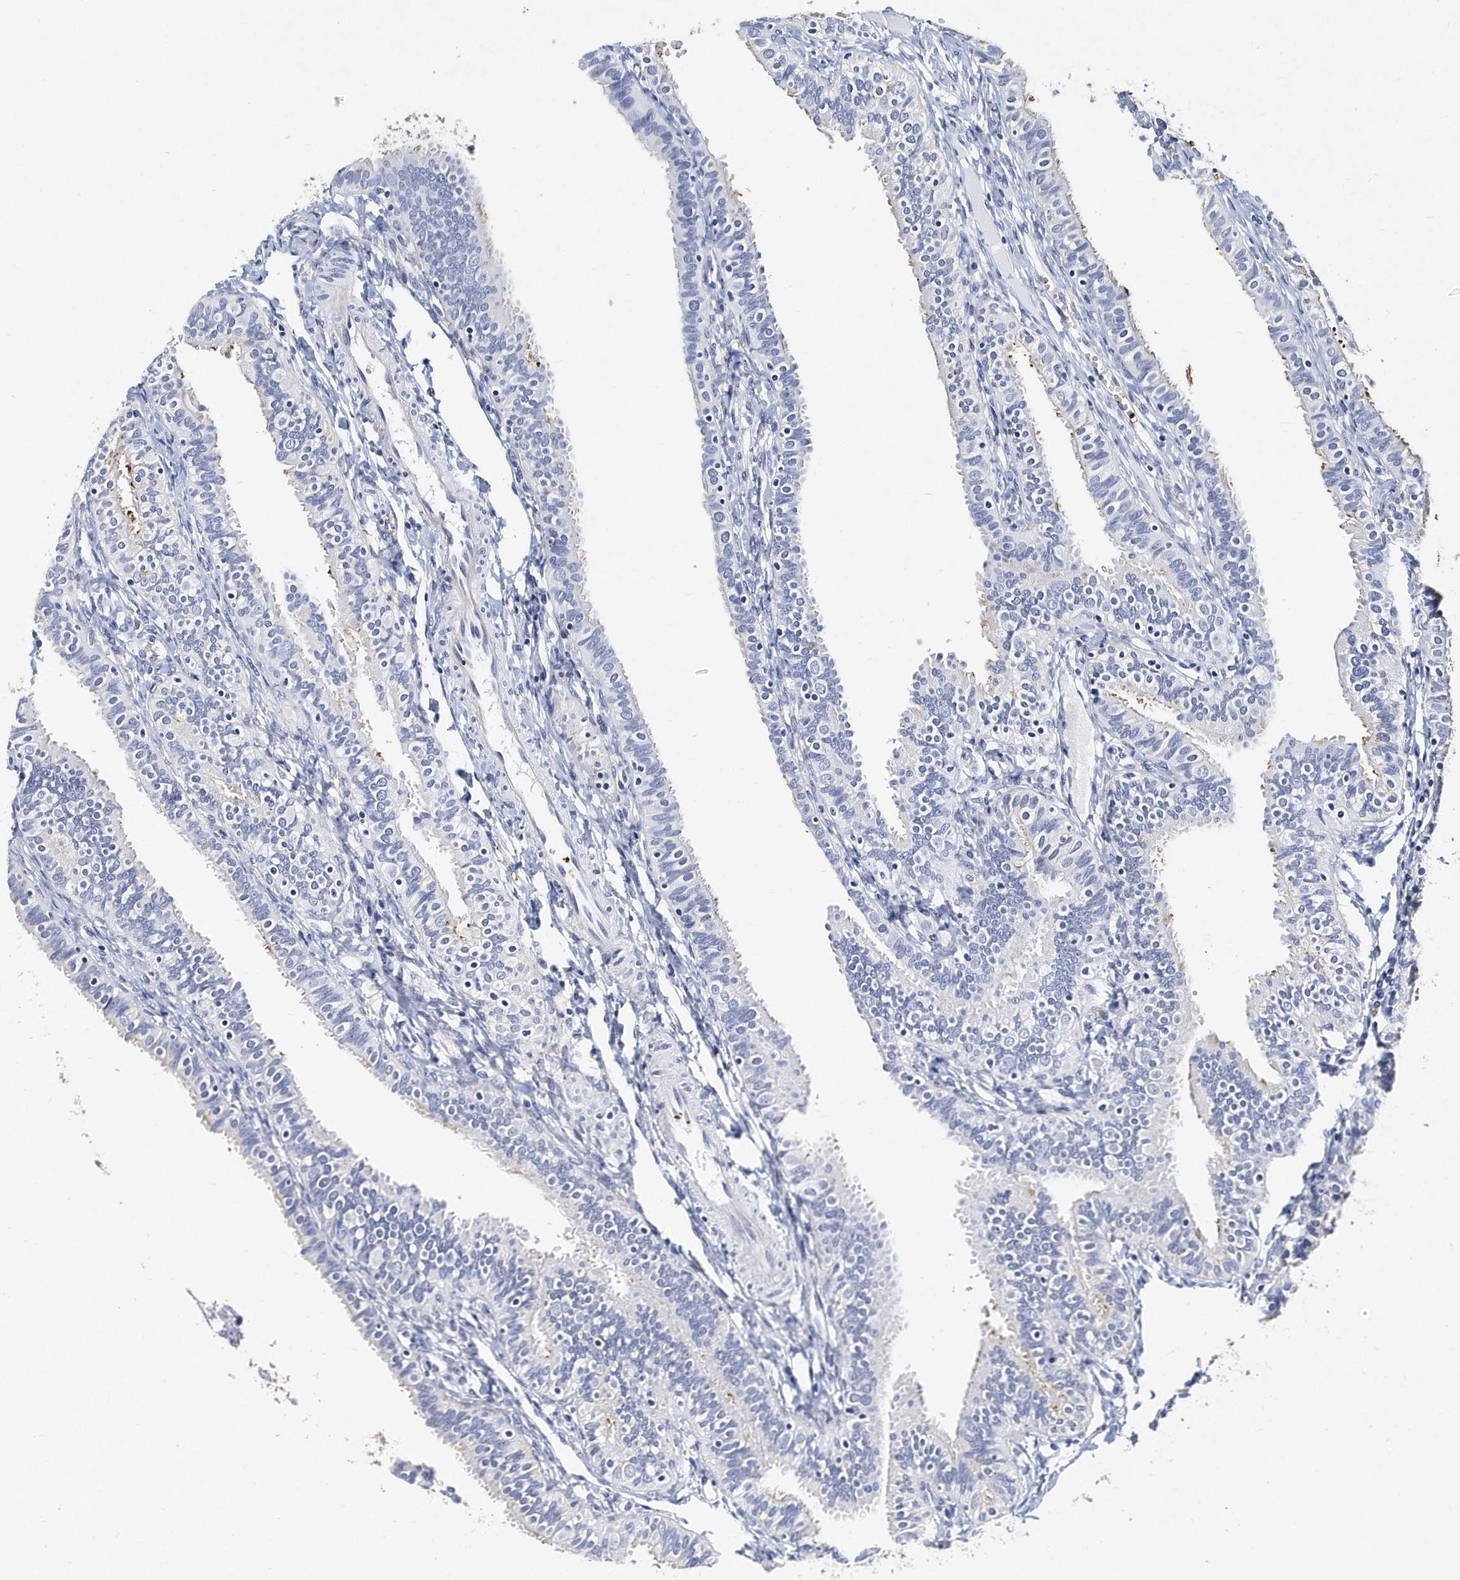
{"staining": {"intensity": "negative", "quantity": "none", "location": "none"}, "tissue": "fallopian tube", "cell_type": "Glandular cells", "image_type": "normal", "snomed": [{"axis": "morphology", "description": "Normal tissue, NOS"}, {"axis": "topography", "description": "Fallopian tube"}], "caption": "IHC micrograph of benign fallopian tube: fallopian tube stained with DAB demonstrates no significant protein staining in glandular cells.", "gene": "ITGA2B", "patient": {"sex": "female", "age": 35}}